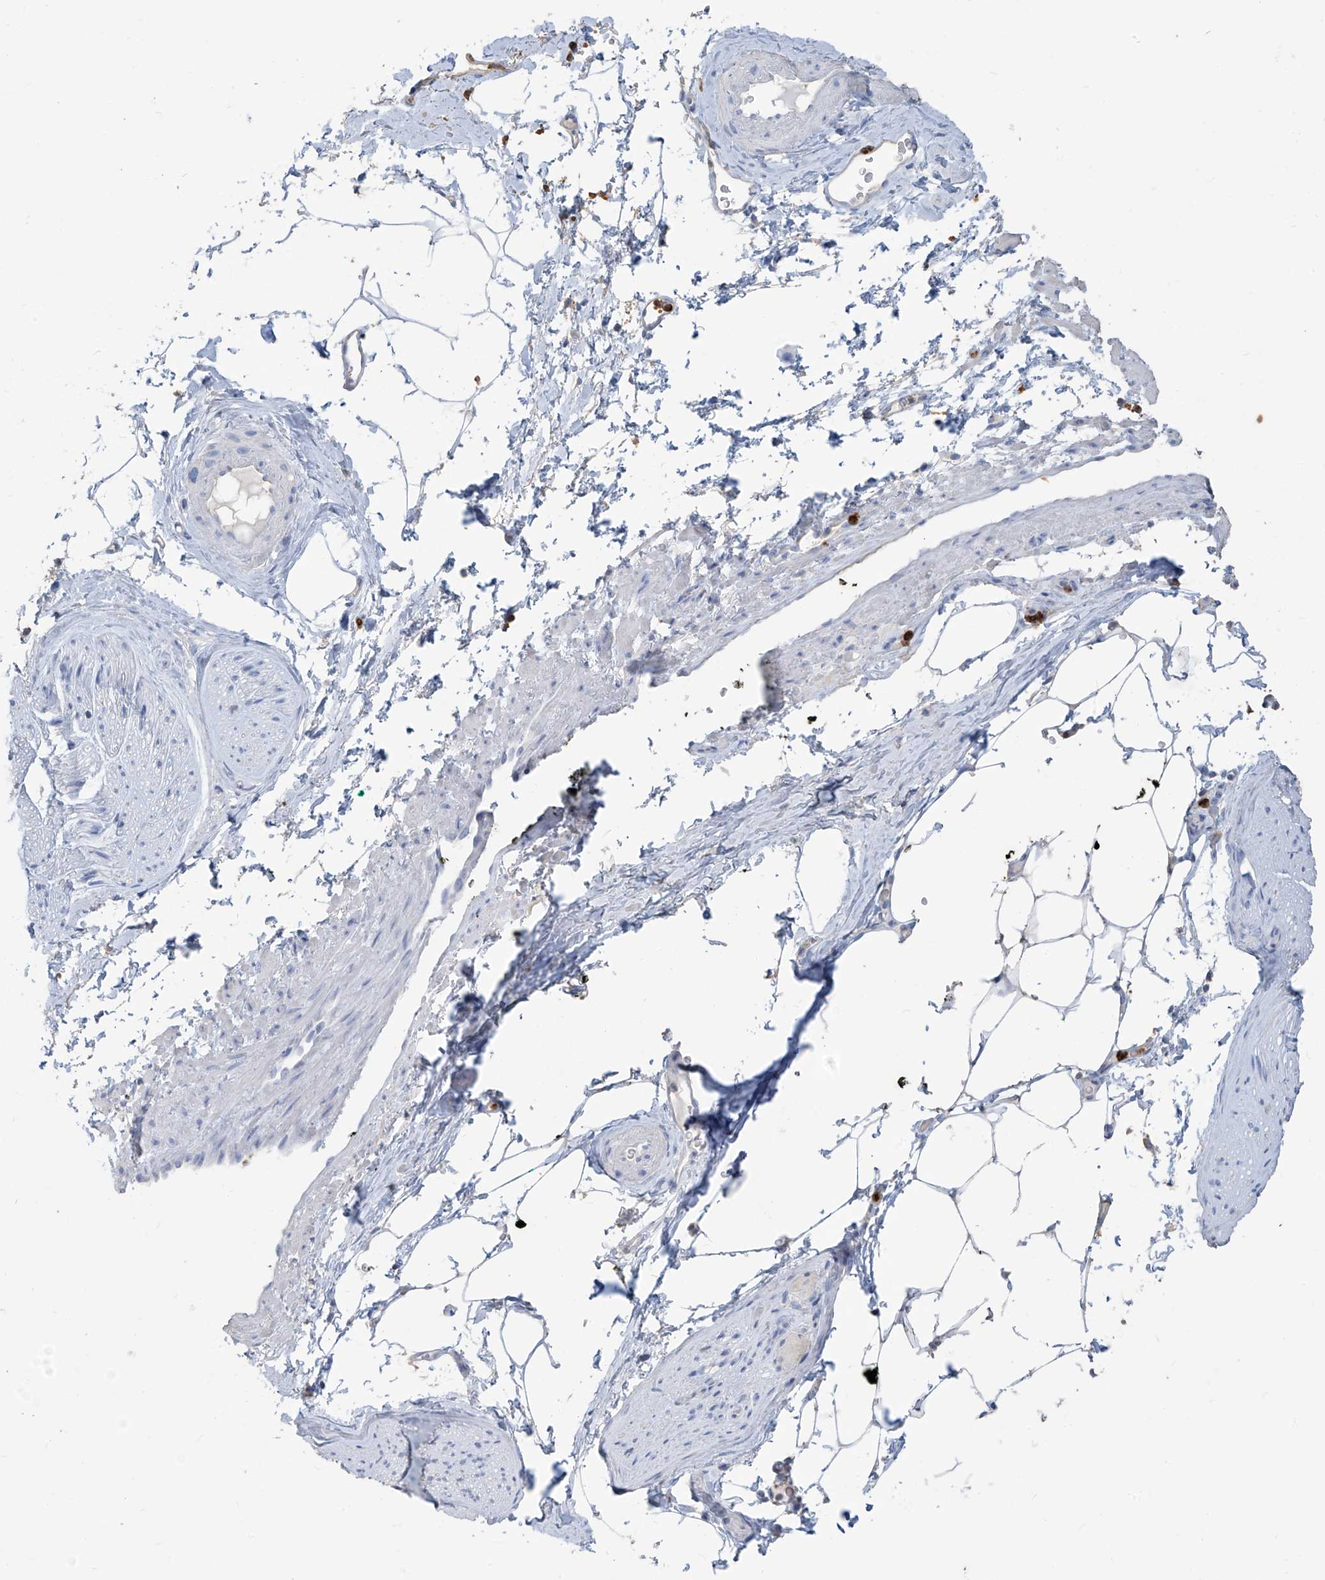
{"staining": {"intensity": "negative", "quantity": "none", "location": "none"}, "tissue": "adipose tissue", "cell_type": "Adipocytes", "image_type": "normal", "snomed": [{"axis": "morphology", "description": "Normal tissue, NOS"}, {"axis": "morphology", "description": "Adenocarcinoma, Low grade"}, {"axis": "topography", "description": "Prostate"}, {"axis": "topography", "description": "Peripheral nerve tissue"}], "caption": "This histopathology image is of normal adipose tissue stained with immunohistochemistry (IHC) to label a protein in brown with the nuclei are counter-stained blue. There is no positivity in adipocytes. (DAB (3,3'-diaminobenzidine) immunohistochemistry, high magnification).", "gene": "PAFAH1B3", "patient": {"sex": "male", "age": 63}}